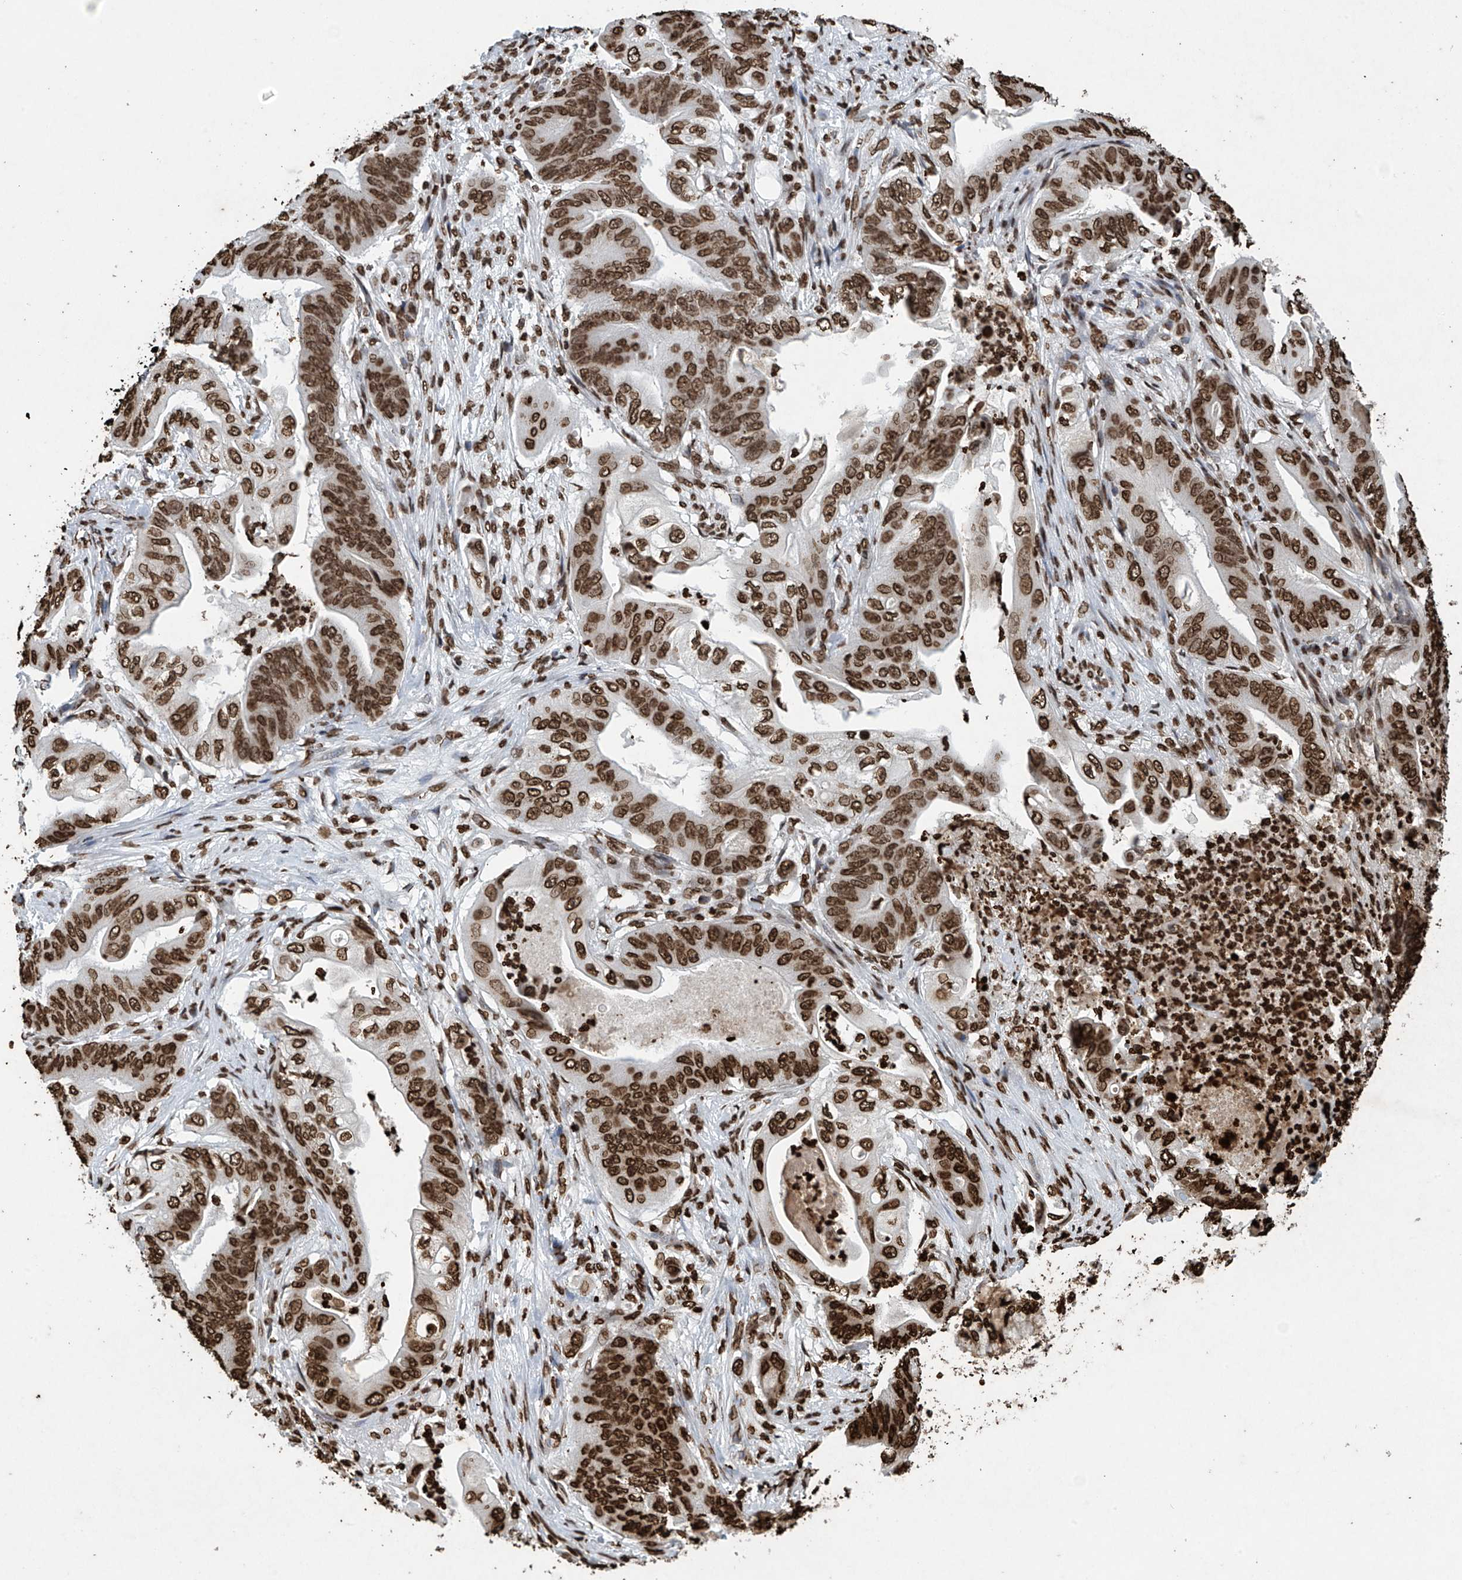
{"staining": {"intensity": "strong", "quantity": ">75%", "location": "nuclear"}, "tissue": "stomach cancer", "cell_type": "Tumor cells", "image_type": "cancer", "snomed": [{"axis": "morphology", "description": "Adenocarcinoma, NOS"}, {"axis": "topography", "description": "Stomach"}], "caption": "A high amount of strong nuclear positivity is appreciated in approximately >75% of tumor cells in stomach cancer (adenocarcinoma) tissue. (DAB = brown stain, brightfield microscopy at high magnification).", "gene": "H3-3A", "patient": {"sex": "female", "age": 73}}